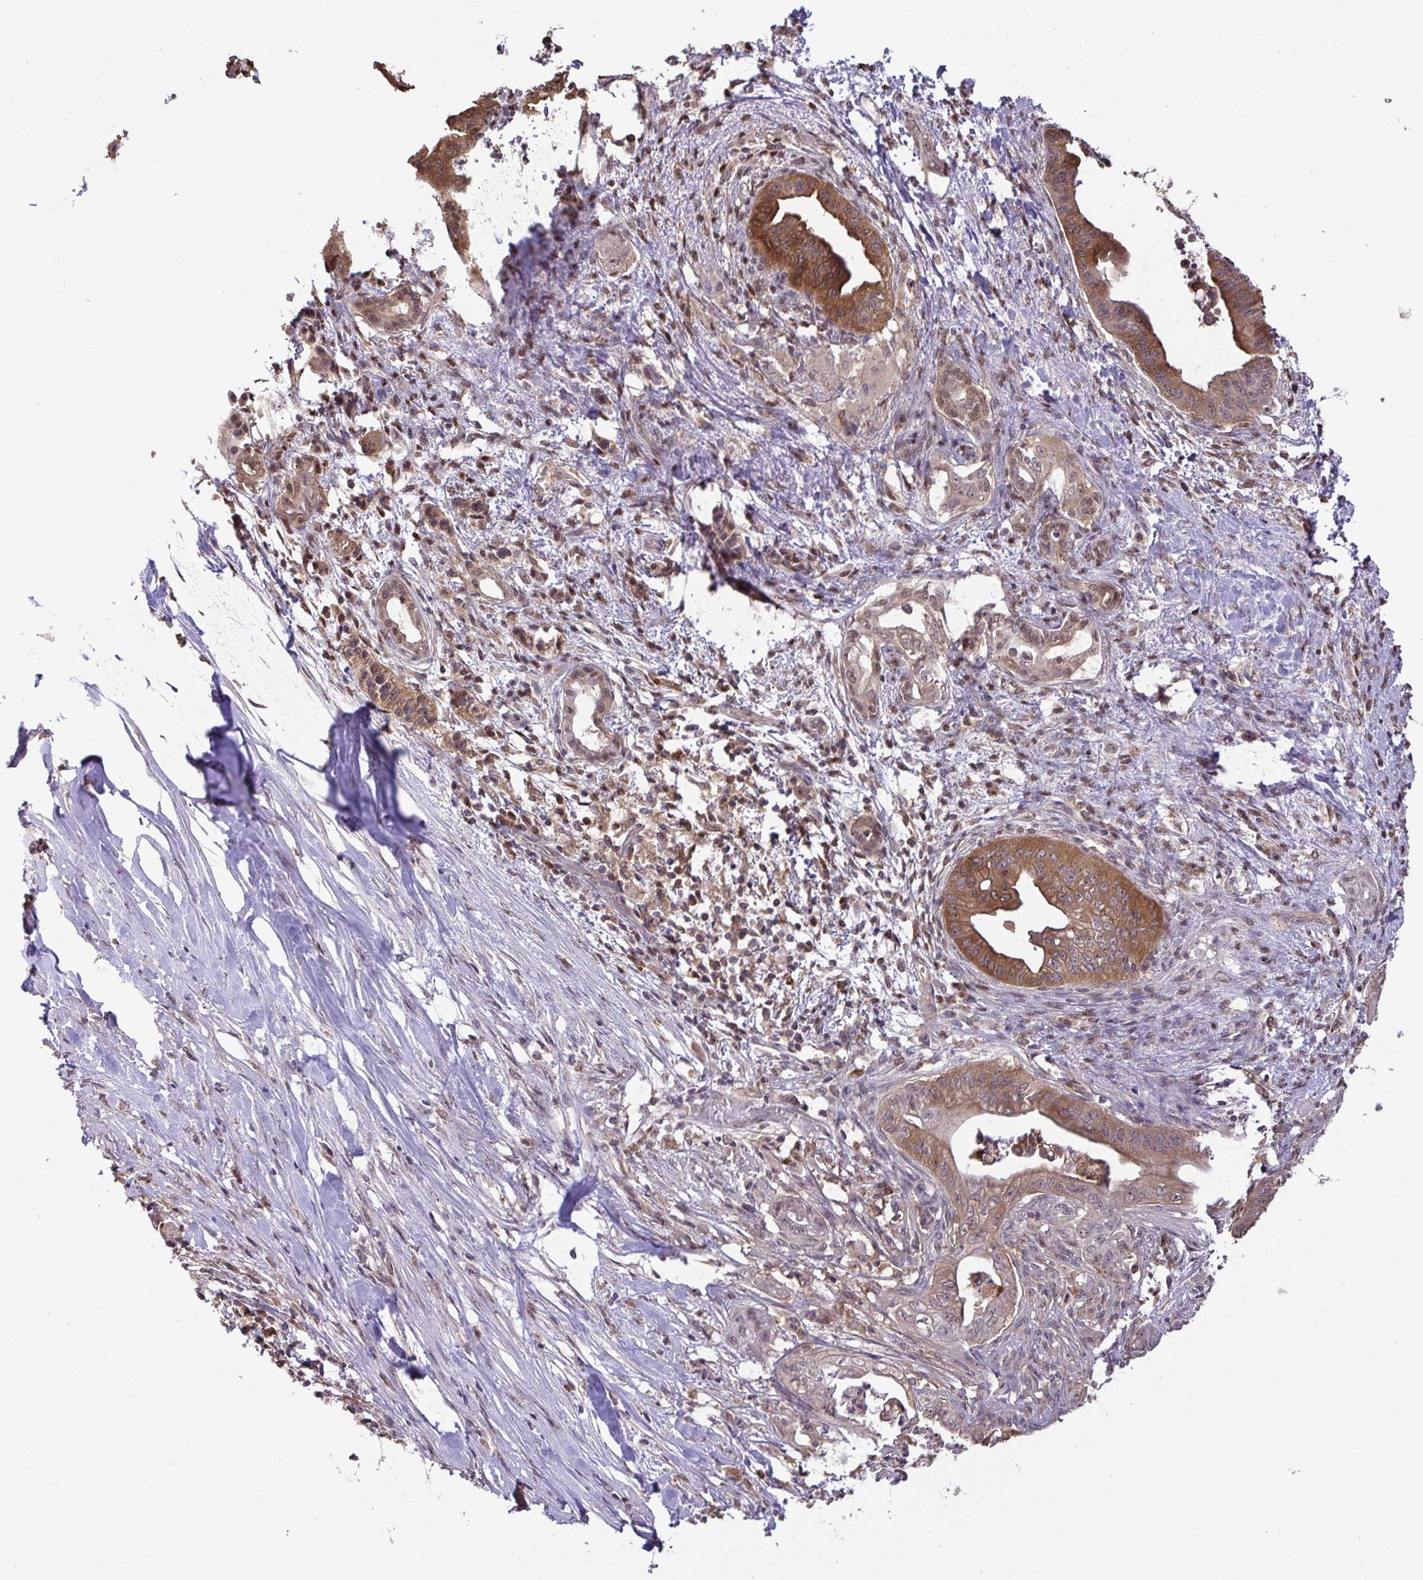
{"staining": {"intensity": "strong", "quantity": ">75%", "location": "cytoplasmic/membranous"}, "tissue": "pancreatic cancer", "cell_type": "Tumor cells", "image_type": "cancer", "snomed": [{"axis": "morphology", "description": "Adenocarcinoma, NOS"}, {"axis": "topography", "description": "Pancreas"}], "caption": "Strong cytoplasmic/membranous protein expression is identified in about >75% of tumor cells in pancreatic cancer (adenocarcinoma).", "gene": "C12orf57", "patient": {"sex": "male", "age": 58}}